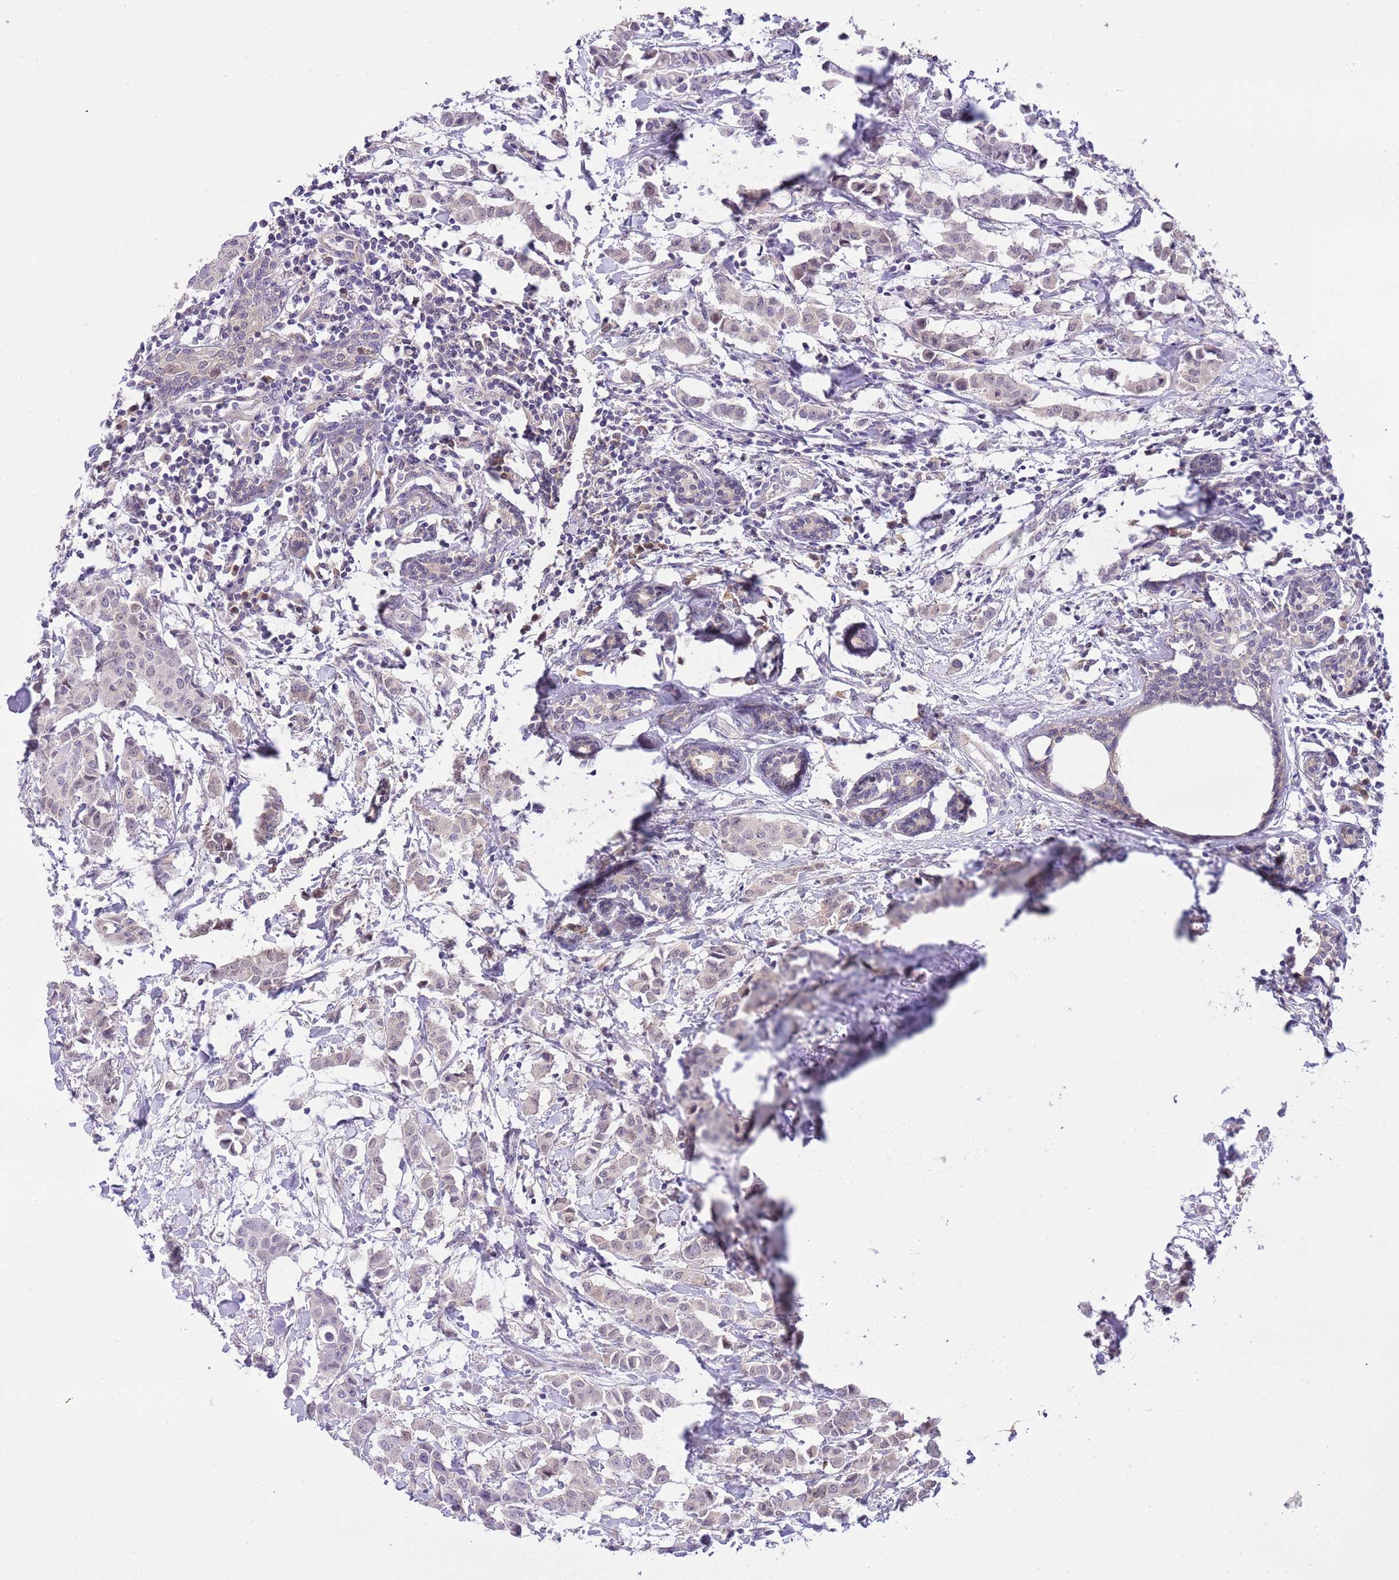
{"staining": {"intensity": "negative", "quantity": "none", "location": "none"}, "tissue": "breast cancer", "cell_type": "Tumor cells", "image_type": "cancer", "snomed": [{"axis": "morphology", "description": "Duct carcinoma"}, {"axis": "topography", "description": "Breast"}], "caption": "DAB (3,3'-diaminobenzidine) immunohistochemical staining of human breast invasive ductal carcinoma demonstrates no significant expression in tumor cells. The staining was performed using DAB (3,3'-diaminobenzidine) to visualize the protein expression in brown, while the nuclei were stained in blue with hematoxylin (Magnification: 20x).", "gene": "GALK2", "patient": {"sex": "female", "age": 40}}